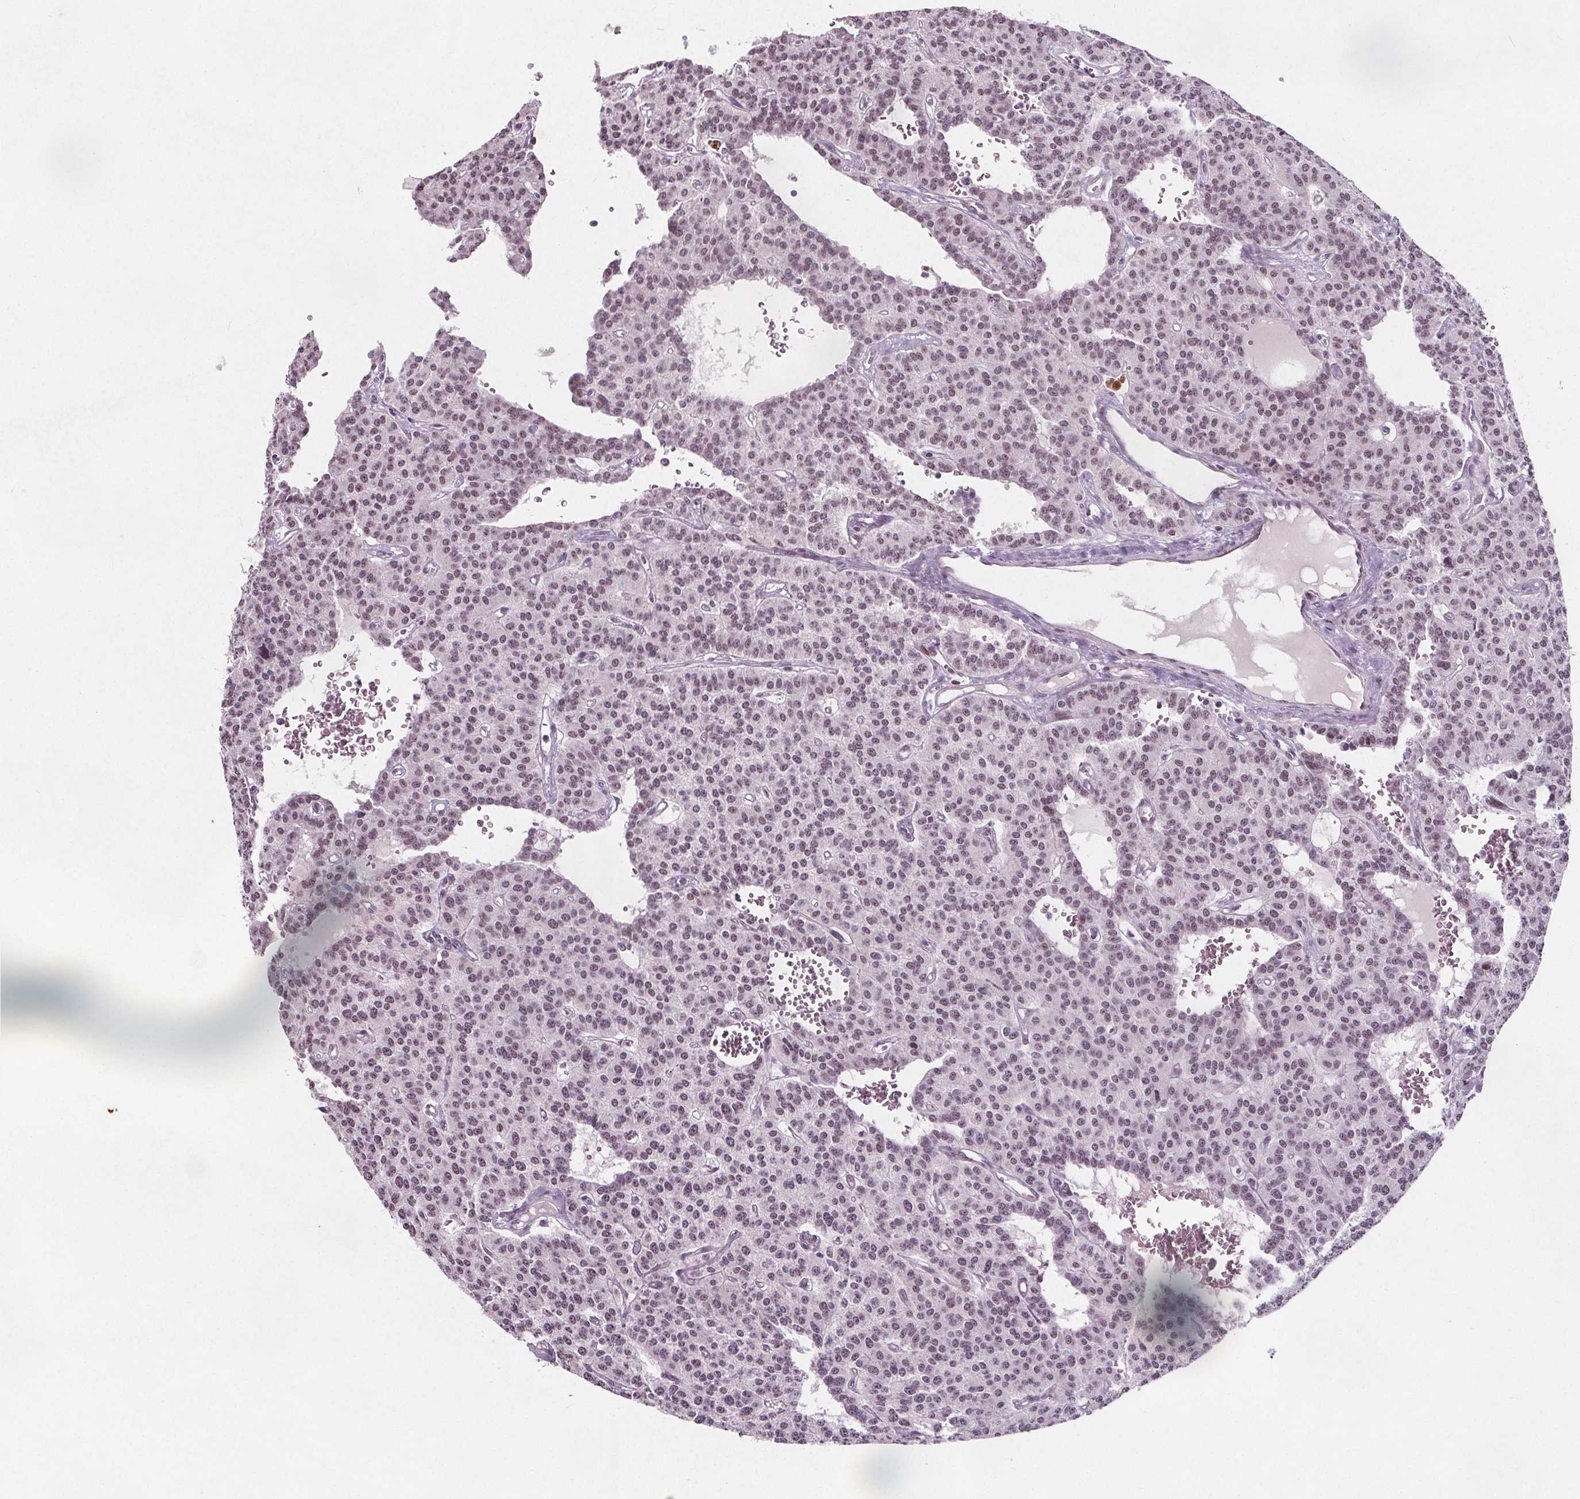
{"staining": {"intensity": "weak", "quantity": "<25%", "location": "nuclear"}, "tissue": "carcinoid", "cell_type": "Tumor cells", "image_type": "cancer", "snomed": [{"axis": "morphology", "description": "Carcinoid, malignant, NOS"}, {"axis": "topography", "description": "Lung"}], "caption": "This is an immunohistochemistry micrograph of carcinoid (malignant). There is no positivity in tumor cells.", "gene": "TAF6L", "patient": {"sex": "female", "age": 71}}